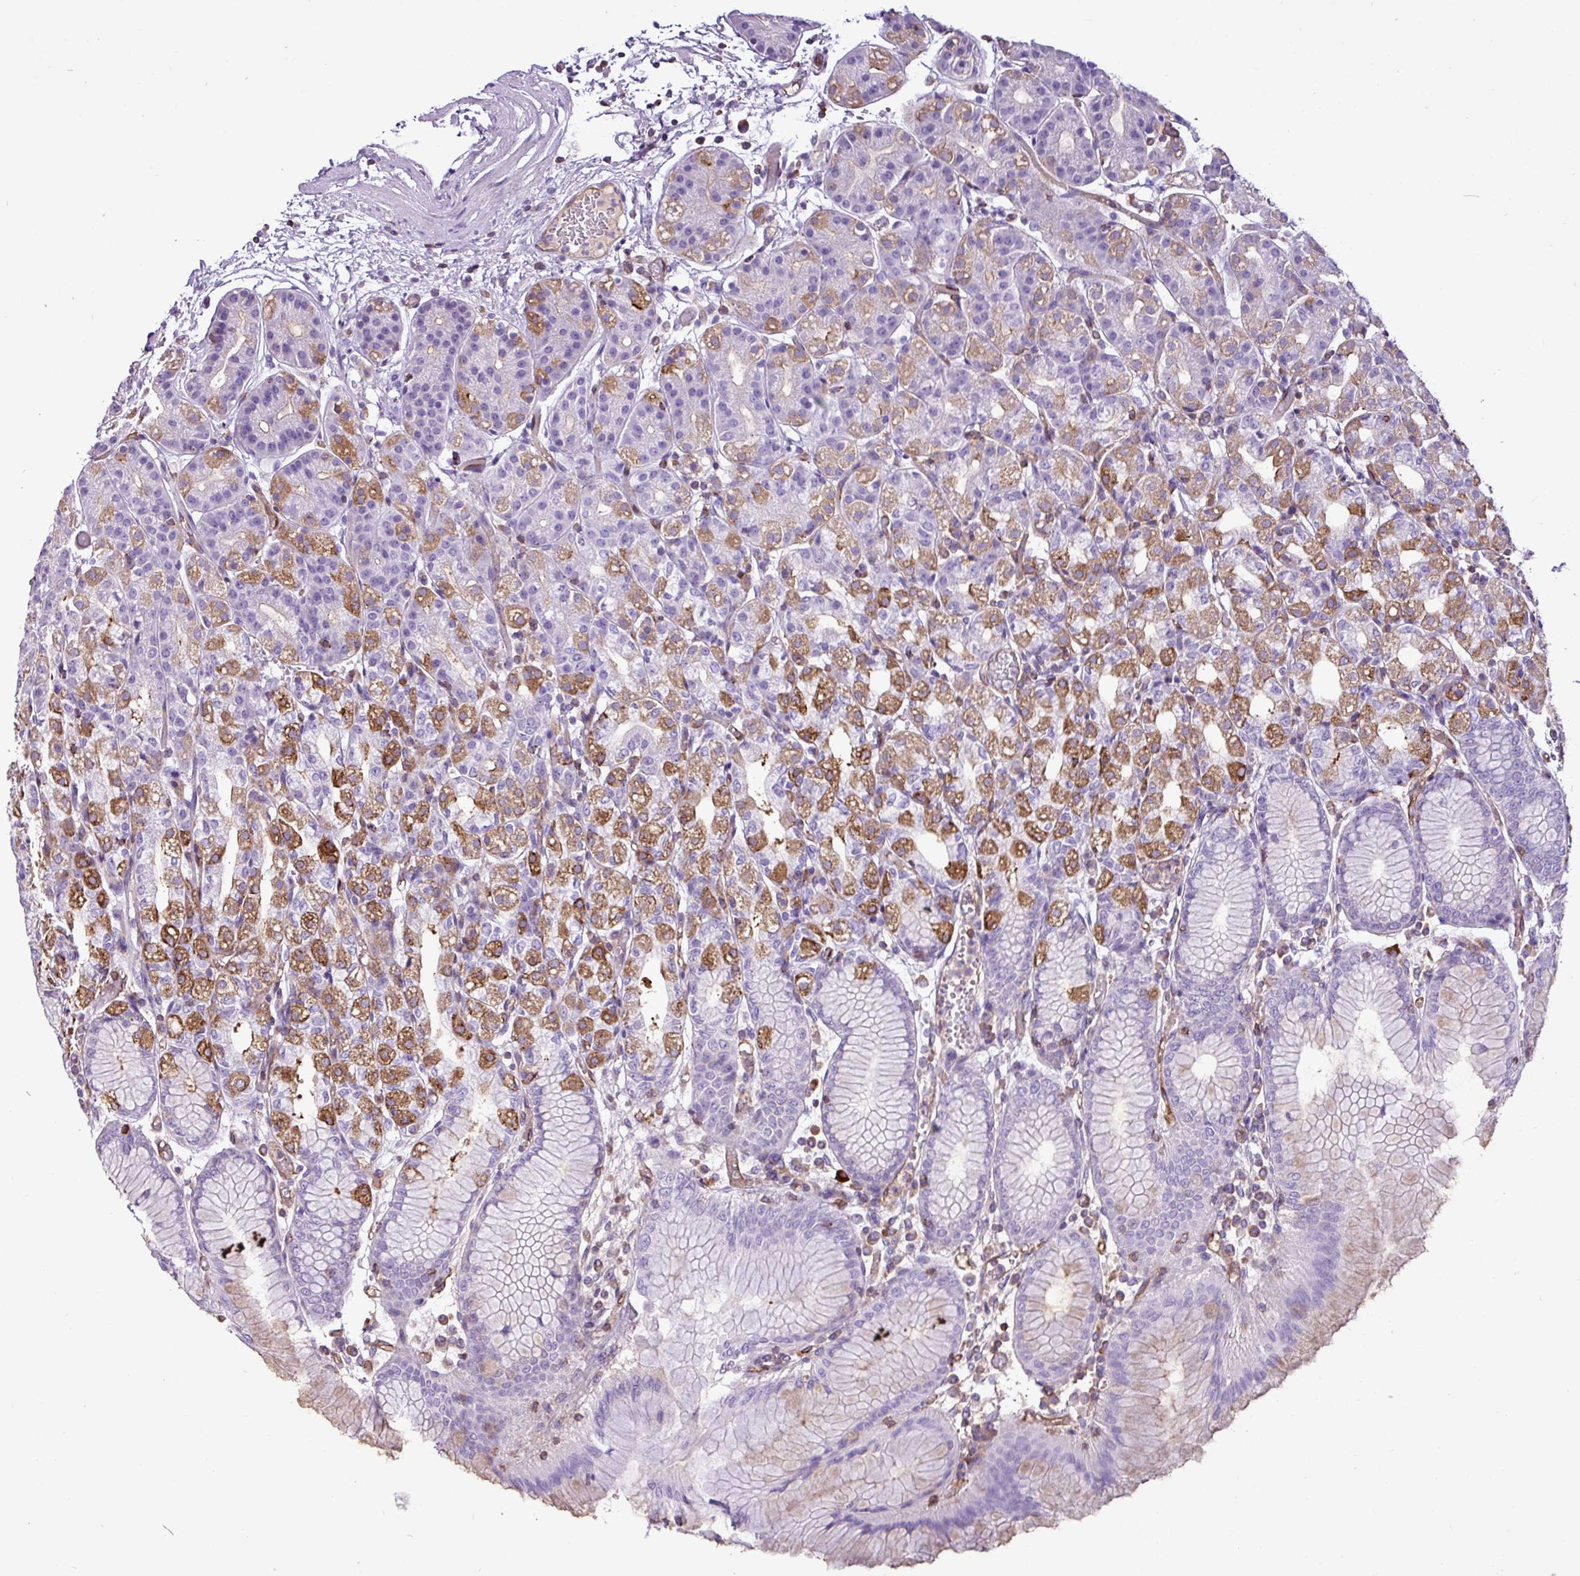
{"staining": {"intensity": "strong", "quantity": "25%-75%", "location": "cytoplasmic/membranous"}, "tissue": "stomach", "cell_type": "Glandular cells", "image_type": "normal", "snomed": [{"axis": "morphology", "description": "Normal tissue, NOS"}, {"axis": "topography", "description": "Stomach"}], "caption": "This is a micrograph of IHC staining of benign stomach, which shows strong staining in the cytoplasmic/membranous of glandular cells.", "gene": "EME2", "patient": {"sex": "female", "age": 57}}